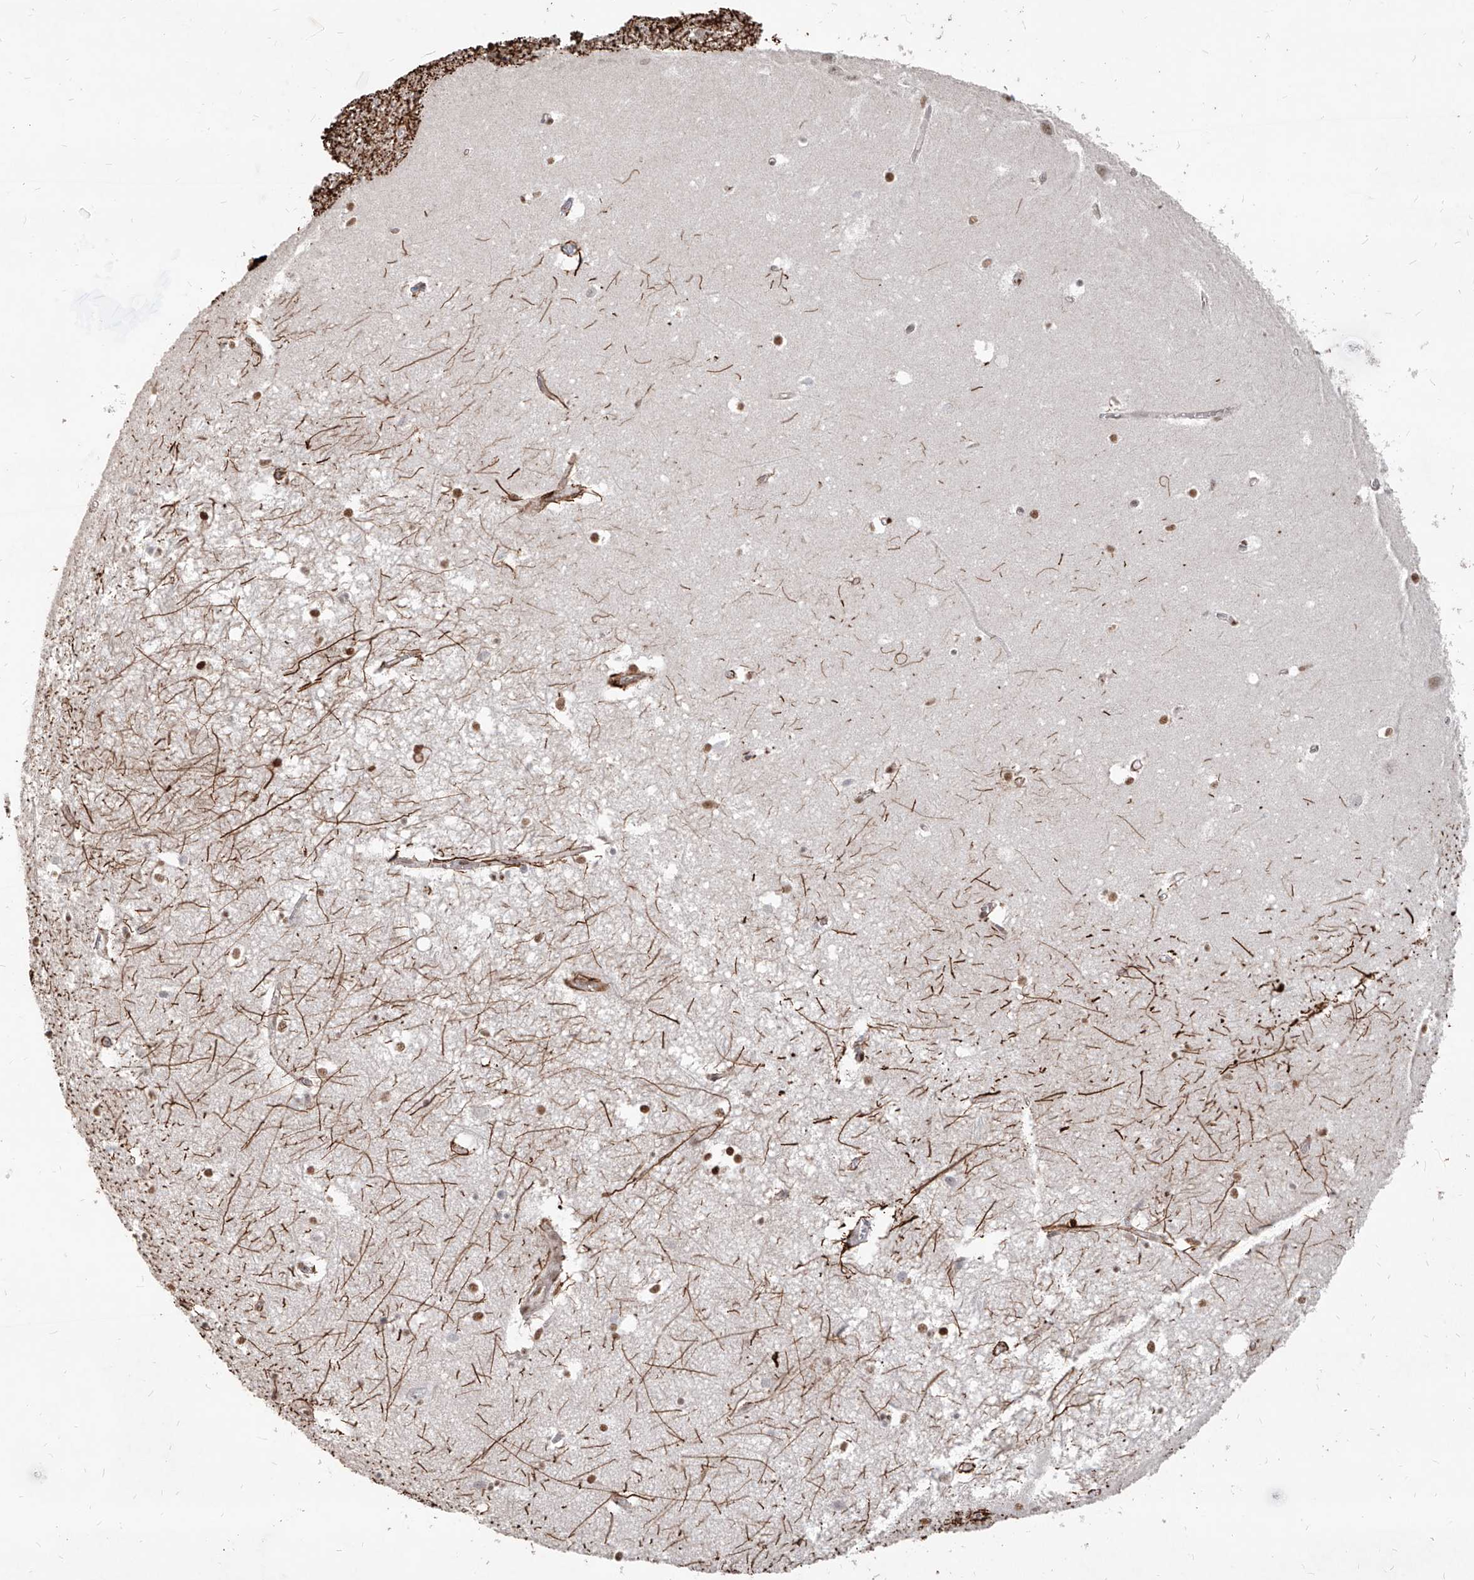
{"staining": {"intensity": "strong", "quantity": "25%-75%", "location": "nuclear"}, "tissue": "hippocampus", "cell_type": "Glial cells", "image_type": "normal", "snomed": [{"axis": "morphology", "description": "Normal tissue, NOS"}, {"axis": "topography", "description": "Hippocampus"}], "caption": "A histopathology image of human hippocampus stained for a protein exhibits strong nuclear brown staining in glial cells. The protein is shown in brown color, while the nuclei are stained blue.", "gene": "IRF2", "patient": {"sex": "female", "age": 64}}